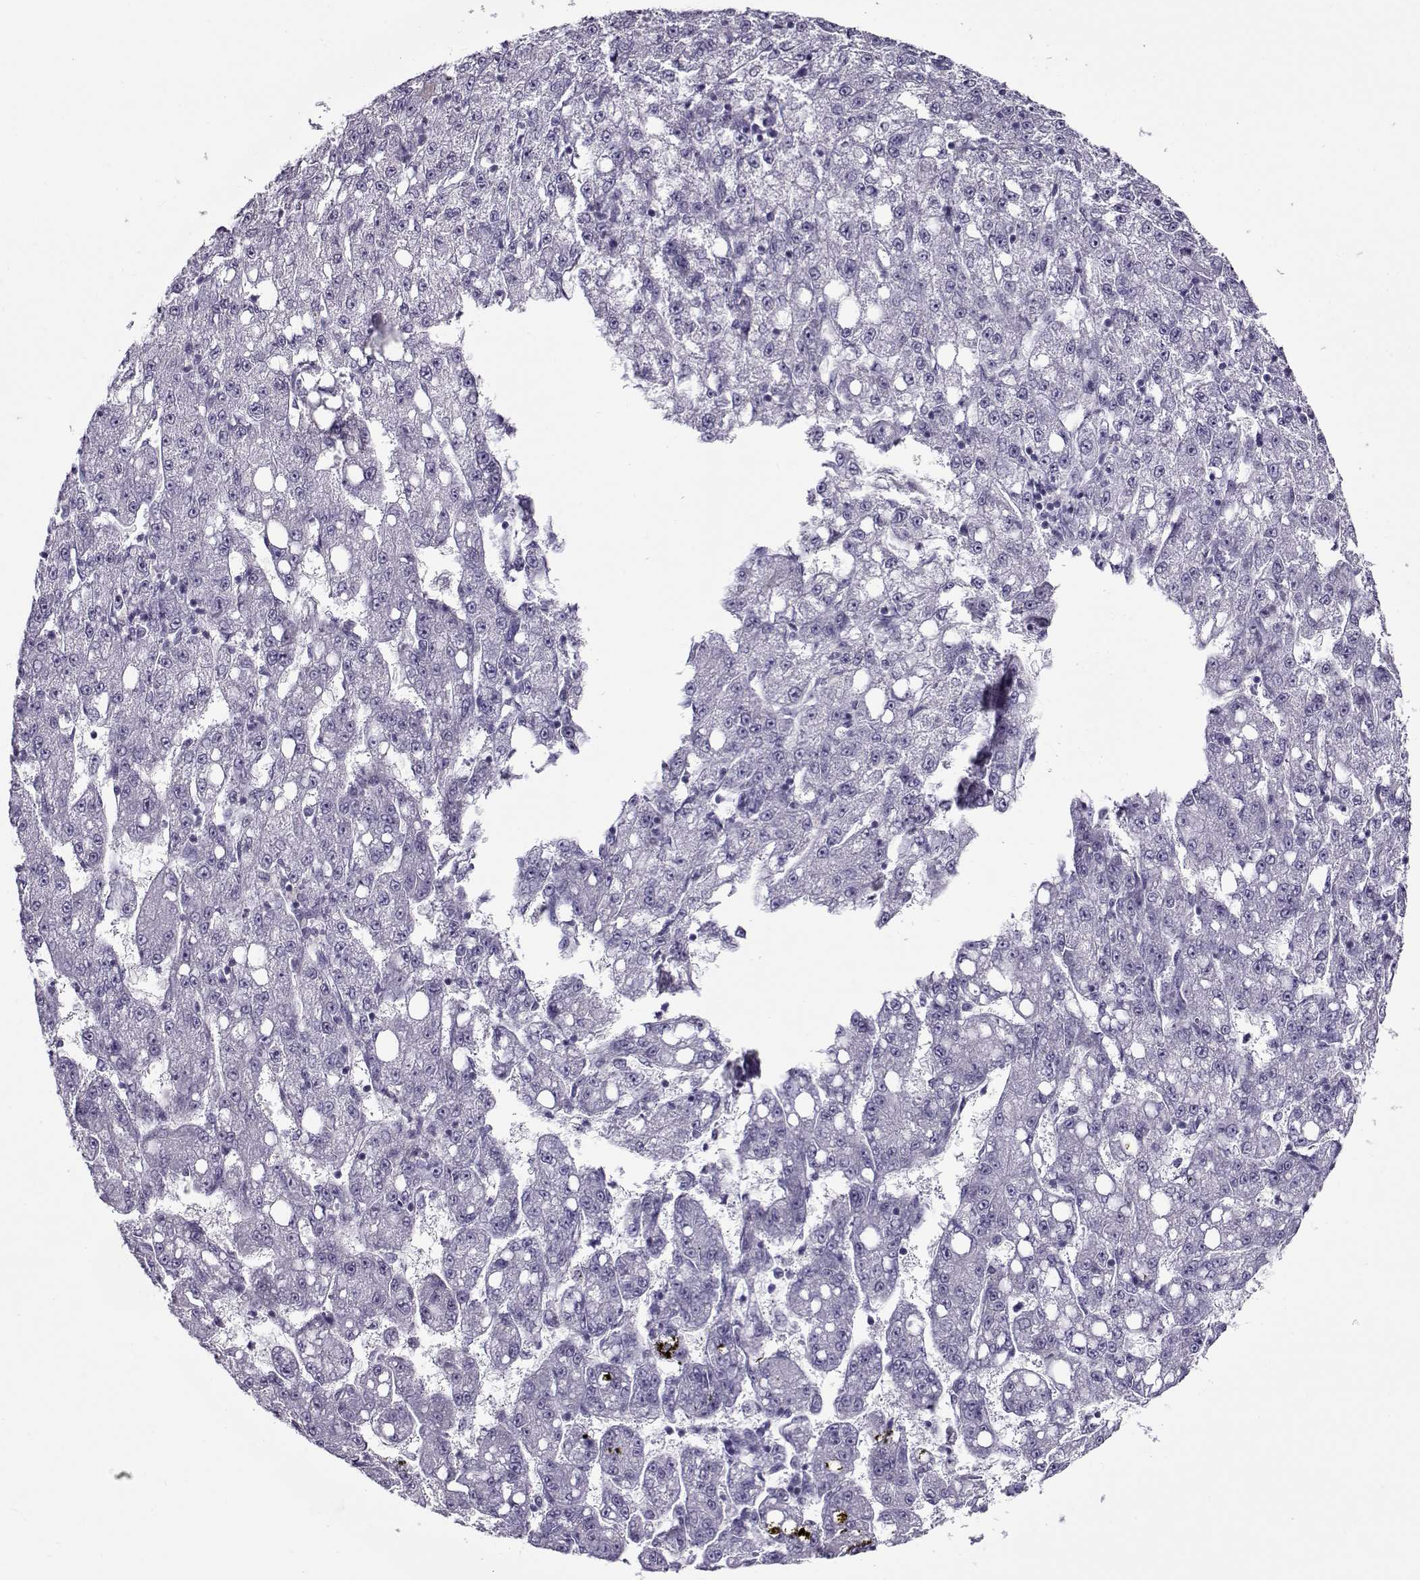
{"staining": {"intensity": "negative", "quantity": "none", "location": "none"}, "tissue": "liver cancer", "cell_type": "Tumor cells", "image_type": "cancer", "snomed": [{"axis": "morphology", "description": "Carcinoma, Hepatocellular, NOS"}, {"axis": "topography", "description": "Liver"}], "caption": "Immunohistochemistry (IHC) photomicrograph of neoplastic tissue: human hepatocellular carcinoma (liver) stained with DAB (3,3'-diaminobenzidine) reveals no significant protein expression in tumor cells. Brightfield microscopy of immunohistochemistry stained with DAB (brown) and hematoxylin (blue), captured at high magnification.", "gene": "GAGE2A", "patient": {"sex": "female", "age": 65}}